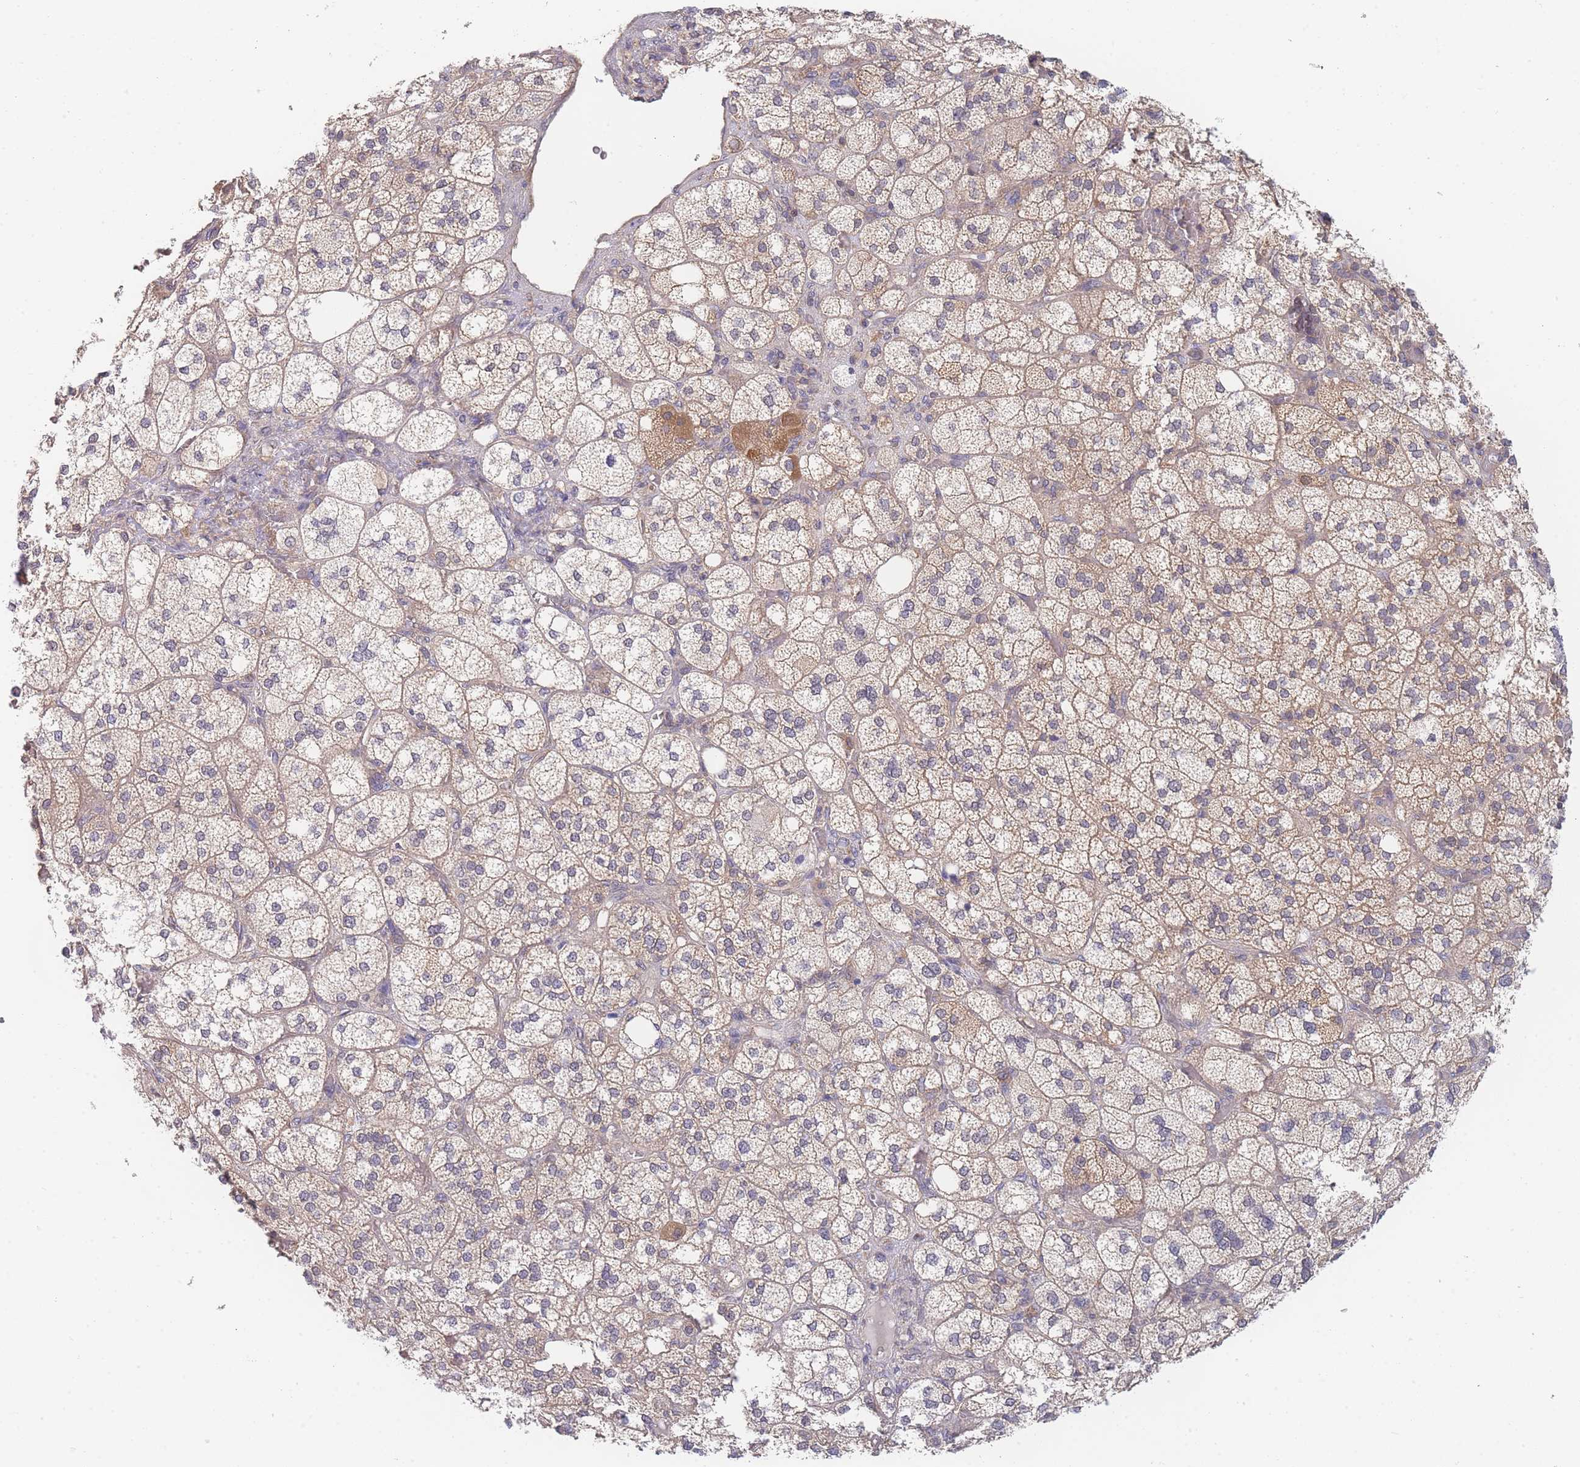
{"staining": {"intensity": "moderate", "quantity": ">75%", "location": "cytoplasmic/membranous"}, "tissue": "adrenal gland", "cell_type": "Glandular cells", "image_type": "normal", "snomed": [{"axis": "morphology", "description": "Normal tissue, NOS"}, {"axis": "topography", "description": "Adrenal gland"}], "caption": "This micrograph displays benign adrenal gland stained with immunohistochemistry to label a protein in brown. The cytoplasmic/membranous of glandular cells show moderate positivity for the protein. Nuclei are counter-stained blue.", "gene": "MRPS18B", "patient": {"sex": "male", "age": 61}}